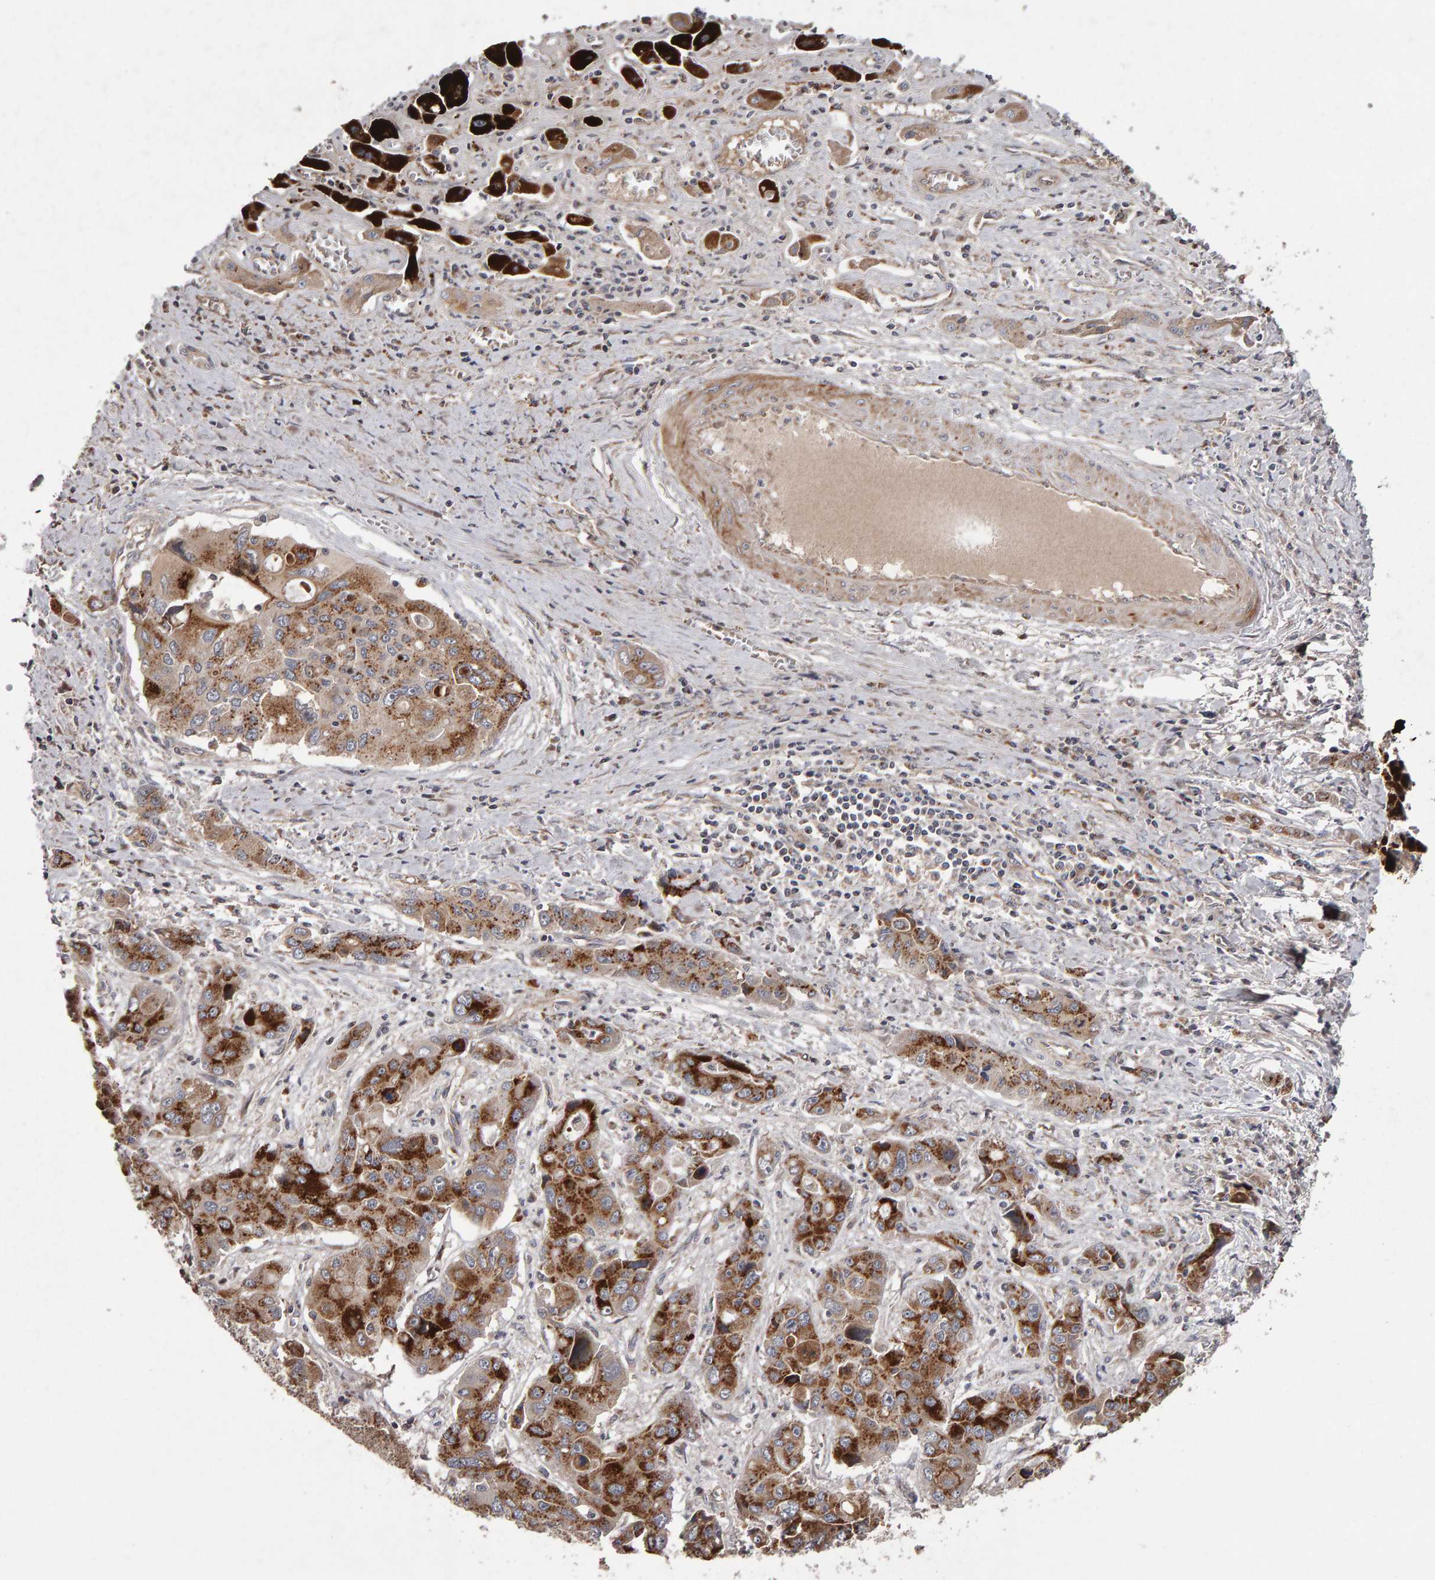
{"staining": {"intensity": "strong", "quantity": ">75%", "location": "cytoplasmic/membranous"}, "tissue": "liver cancer", "cell_type": "Tumor cells", "image_type": "cancer", "snomed": [{"axis": "morphology", "description": "Cholangiocarcinoma"}, {"axis": "topography", "description": "Liver"}], "caption": "A micrograph of liver cancer (cholangiocarcinoma) stained for a protein exhibits strong cytoplasmic/membranous brown staining in tumor cells.", "gene": "CANT1", "patient": {"sex": "male", "age": 67}}